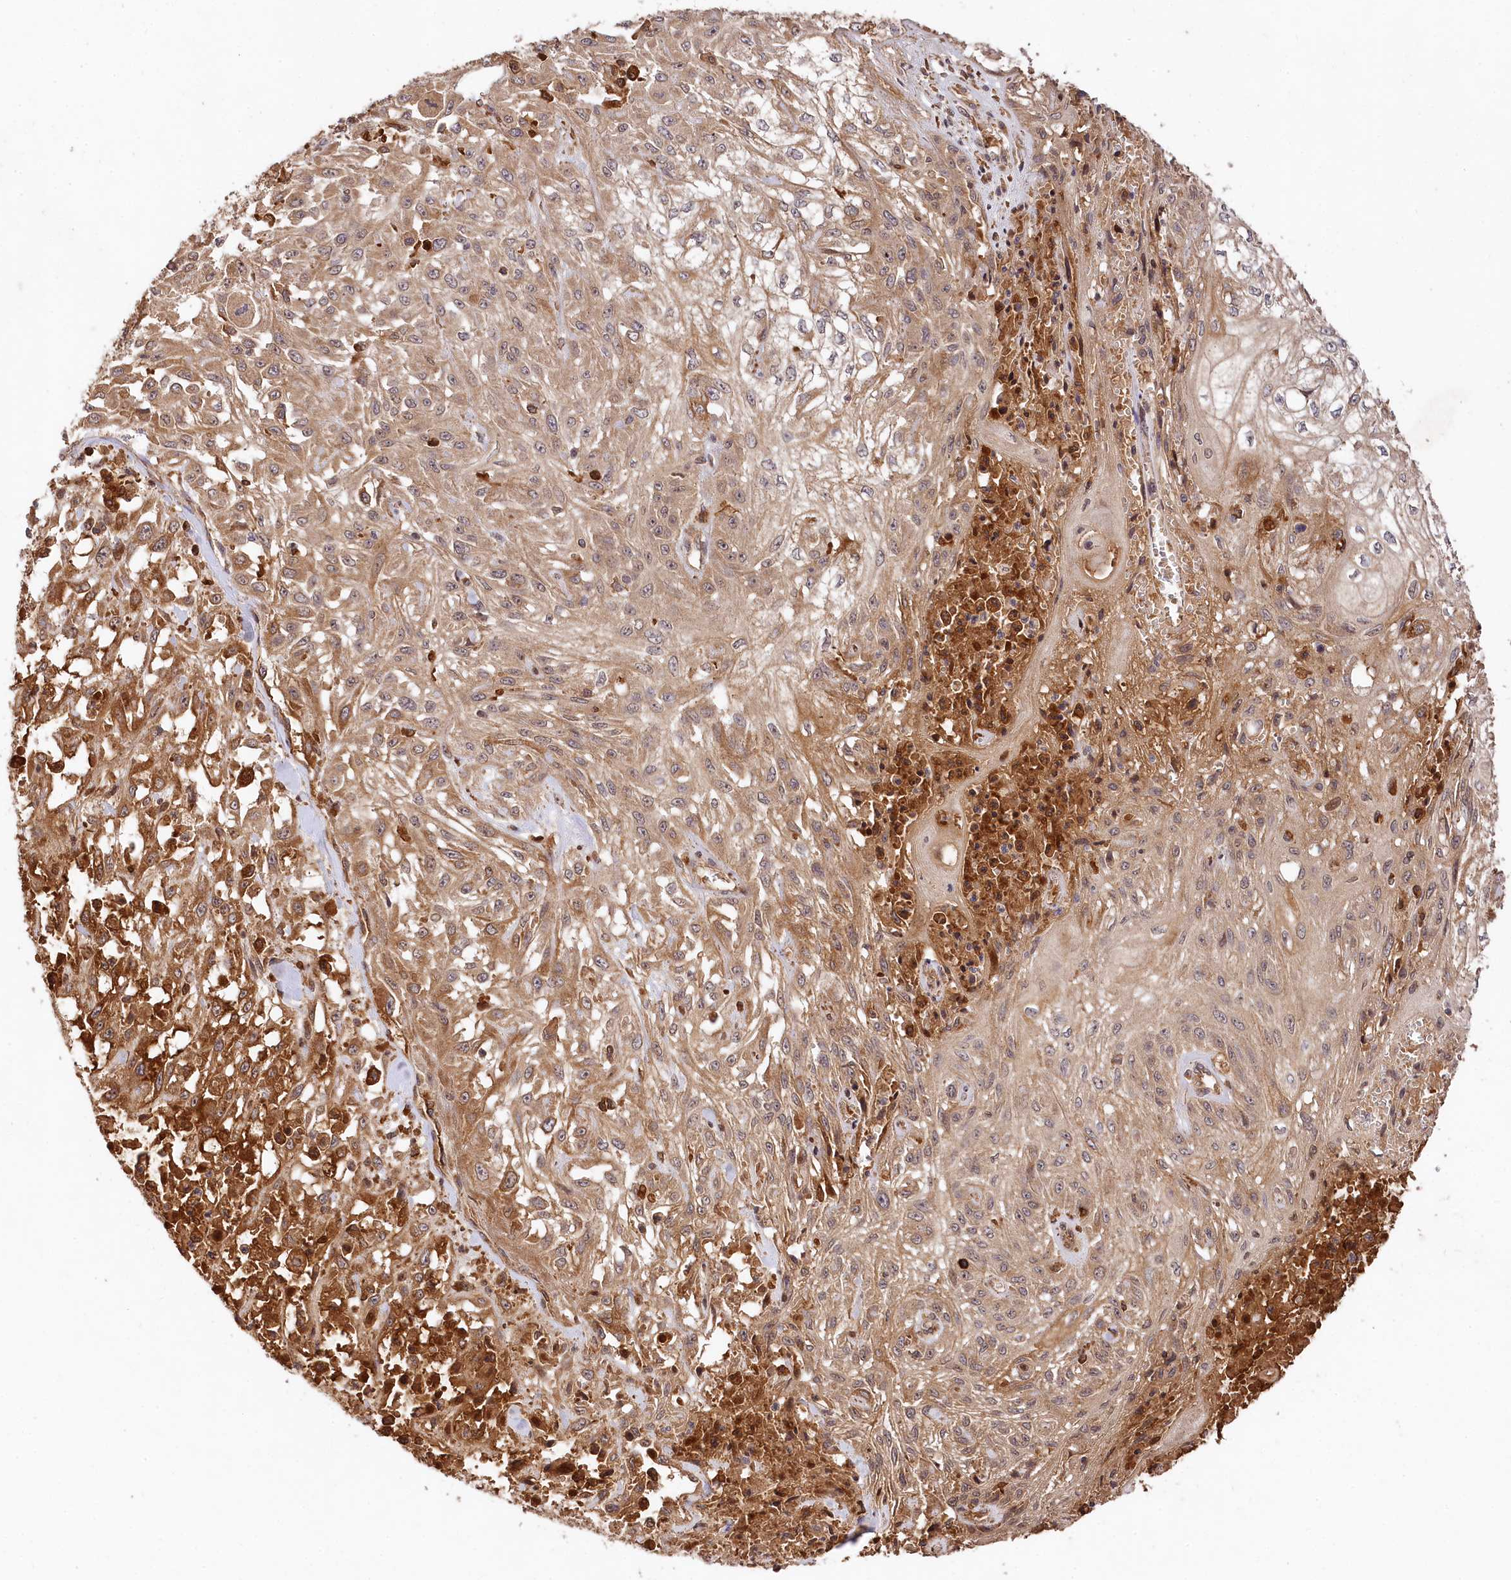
{"staining": {"intensity": "moderate", "quantity": "<25%", "location": "cytoplasmic/membranous"}, "tissue": "skin cancer", "cell_type": "Tumor cells", "image_type": "cancer", "snomed": [{"axis": "morphology", "description": "Squamous cell carcinoma, NOS"}, {"axis": "morphology", "description": "Squamous cell carcinoma, metastatic, NOS"}, {"axis": "topography", "description": "Skin"}, {"axis": "topography", "description": "Lymph node"}], "caption": "Skin squamous cell carcinoma was stained to show a protein in brown. There is low levels of moderate cytoplasmic/membranous positivity in approximately <25% of tumor cells. The staining was performed using DAB to visualize the protein expression in brown, while the nuclei were stained in blue with hematoxylin (Magnification: 20x).", "gene": "MCF2L2", "patient": {"sex": "male", "age": 75}}